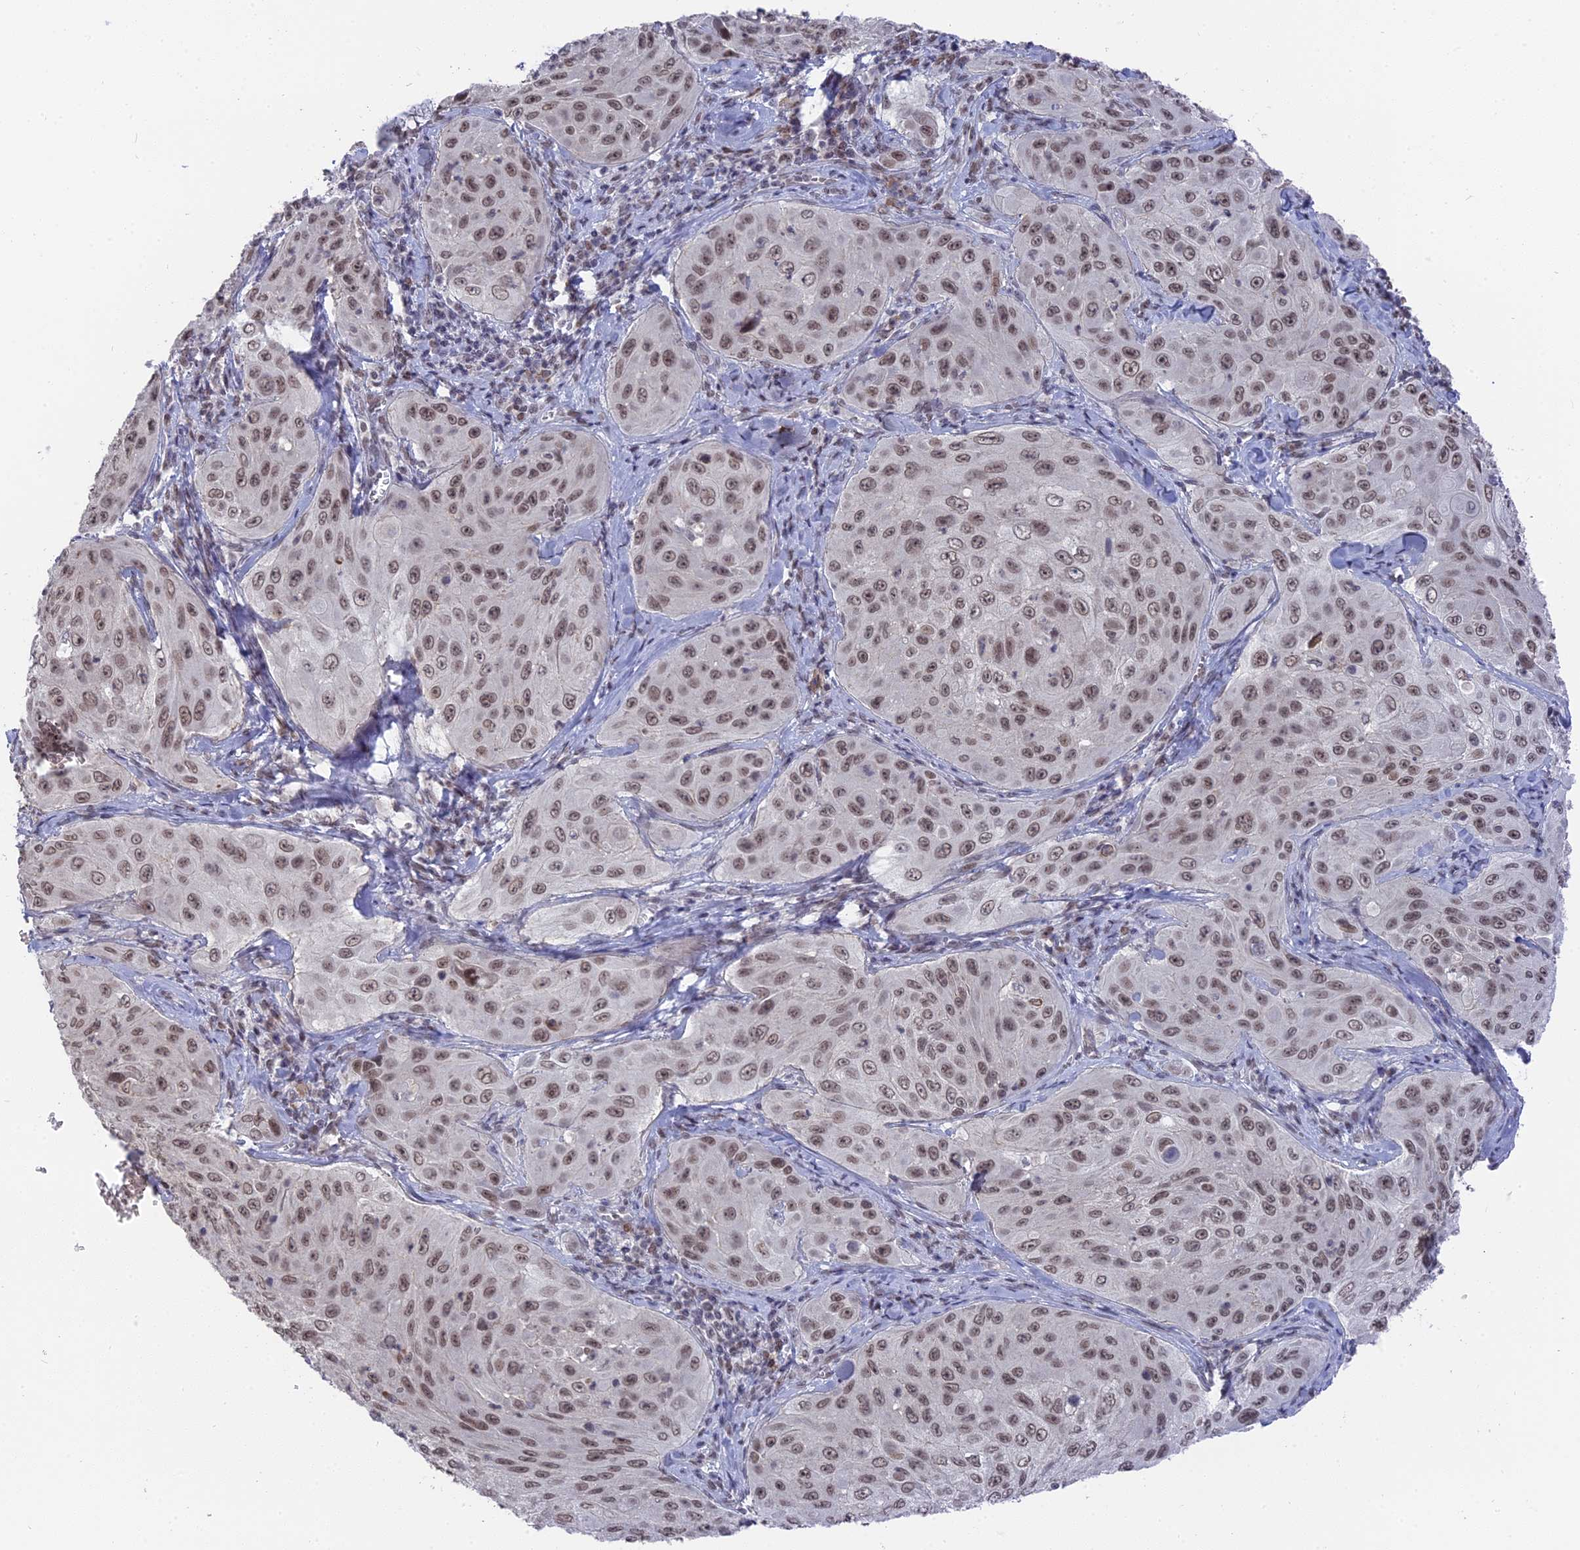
{"staining": {"intensity": "moderate", "quantity": ">75%", "location": "nuclear"}, "tissue": "cervical cancer", "cell_type": "Tumor cells", "image_type": "cancer", "snomed": [{"axis": "morphology", "description": "Squamous cell carcinoma, NOS"}, {"axis": "topography", "description": "Cervix"}], "caption": "Squamous cell carcinoma (cervical) stained with DAB IHC exhibits medium levels of moderate nuclear positivity in approximately >75% of tumor cells. (Stains: DAB in brown, nuclei in blue, Microscopy: brightfield microscopy at high magnification).", "gene": "NR1H3", "patient": {"sex": "female", "age": 42}}